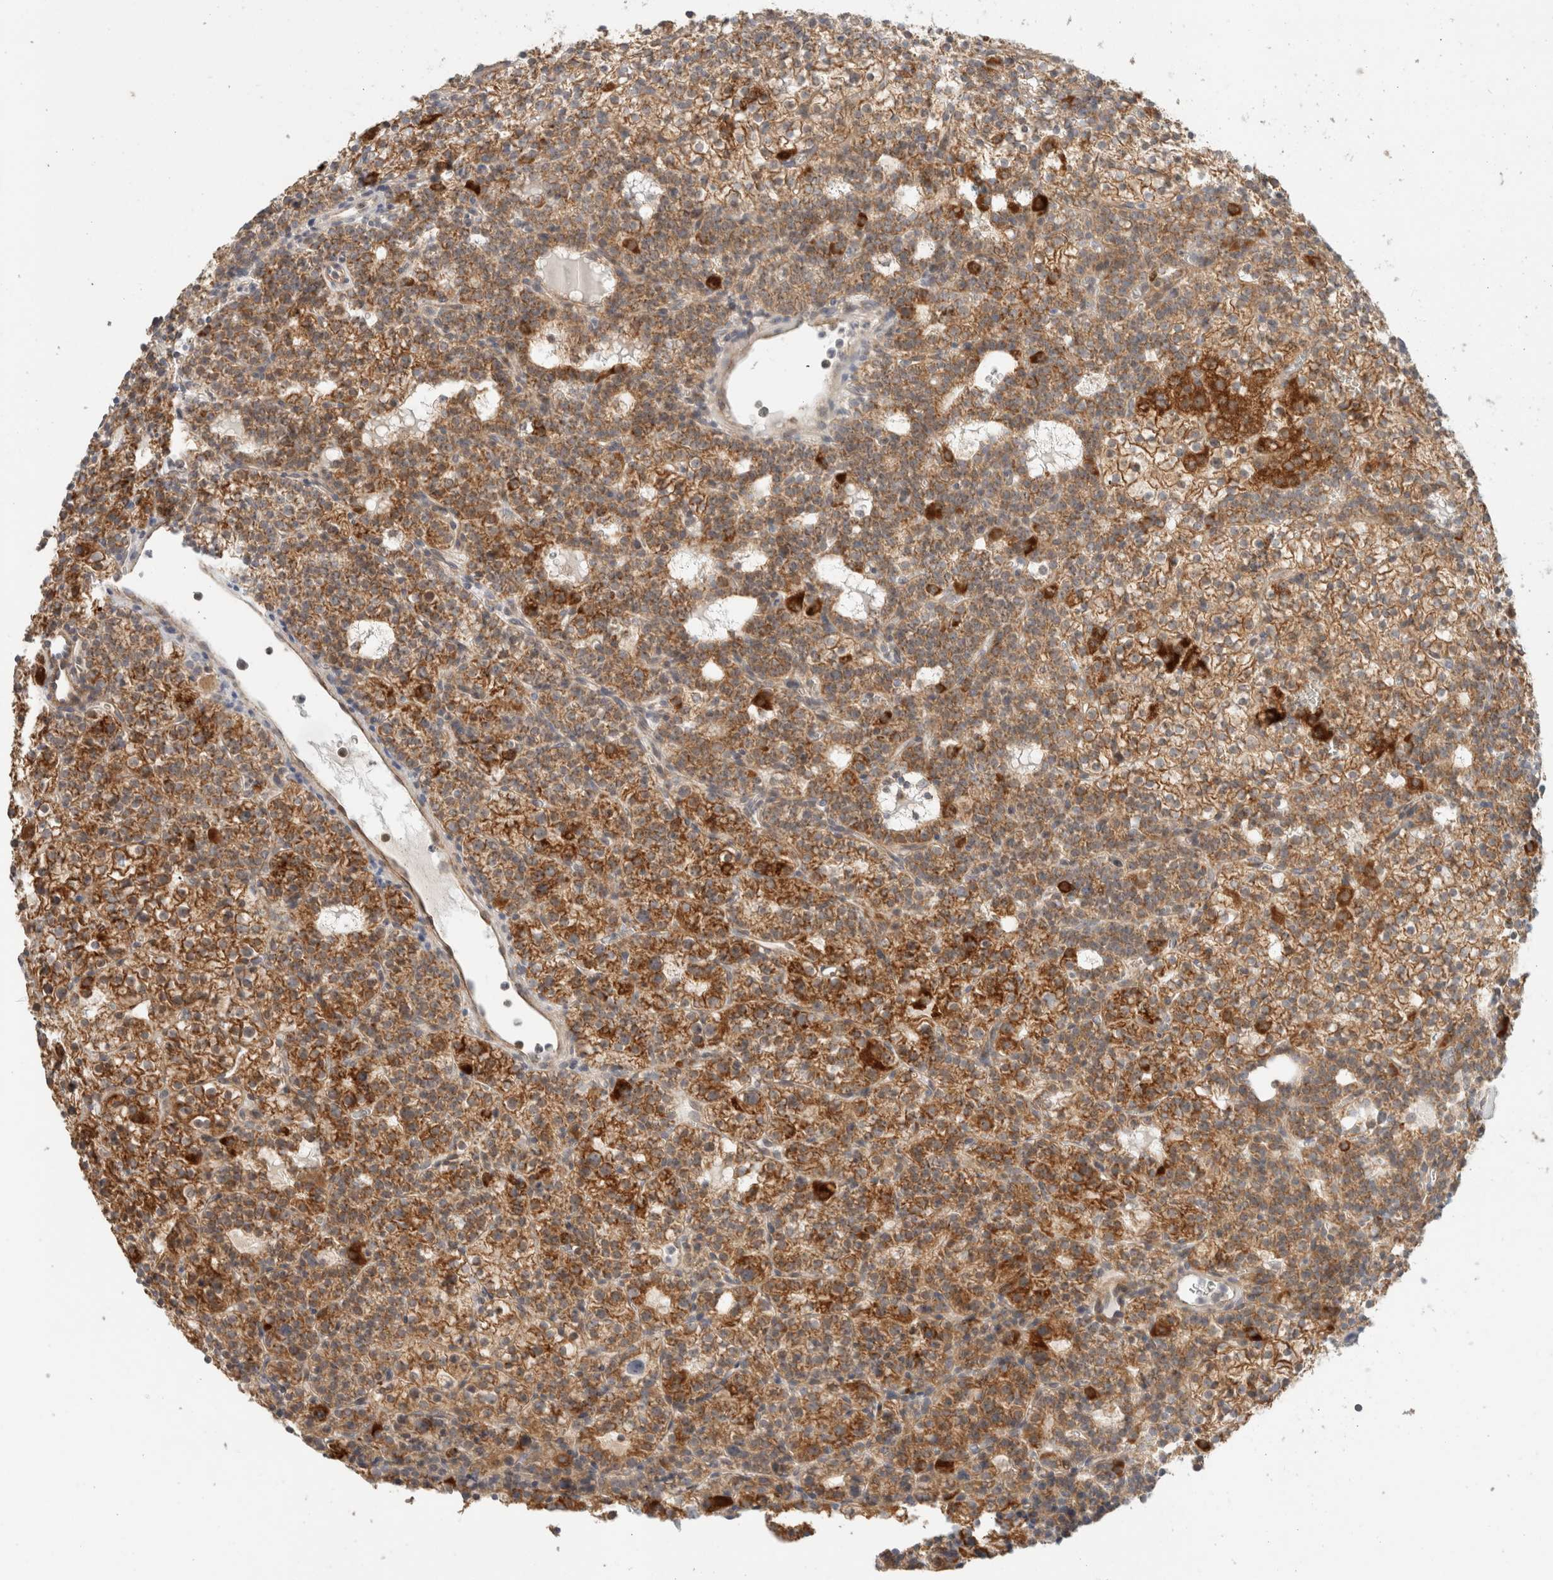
{"staining": {"intensity": "strong", "quantity": ">75%", "location": "cytoplasmic/membranous"}, "tissue": "parathyroid gland", "cell_type": "Glandular cells", "image_type": "normal", "snomed": [{"axis": "morphology", "description": "Normal tissue, NOS"}, {"axis": "morphology", "description": "Adenoma, NOS"}, {"axis": "topography", "description": "Parathyroid gland"}], "caption": "Immunohistochemistry (IHC) micrograph of normal parathyroid gland: human parathyroid gland stained using immunohistochemistry shows high levels of strong protein expression localized specifically in the cytoplasmic/membranous of glandular cells, appearing as a cytoplasmic/membranous brown color.", "gene": "MRM3", "patient": {"sex": "female", "age": 74}}